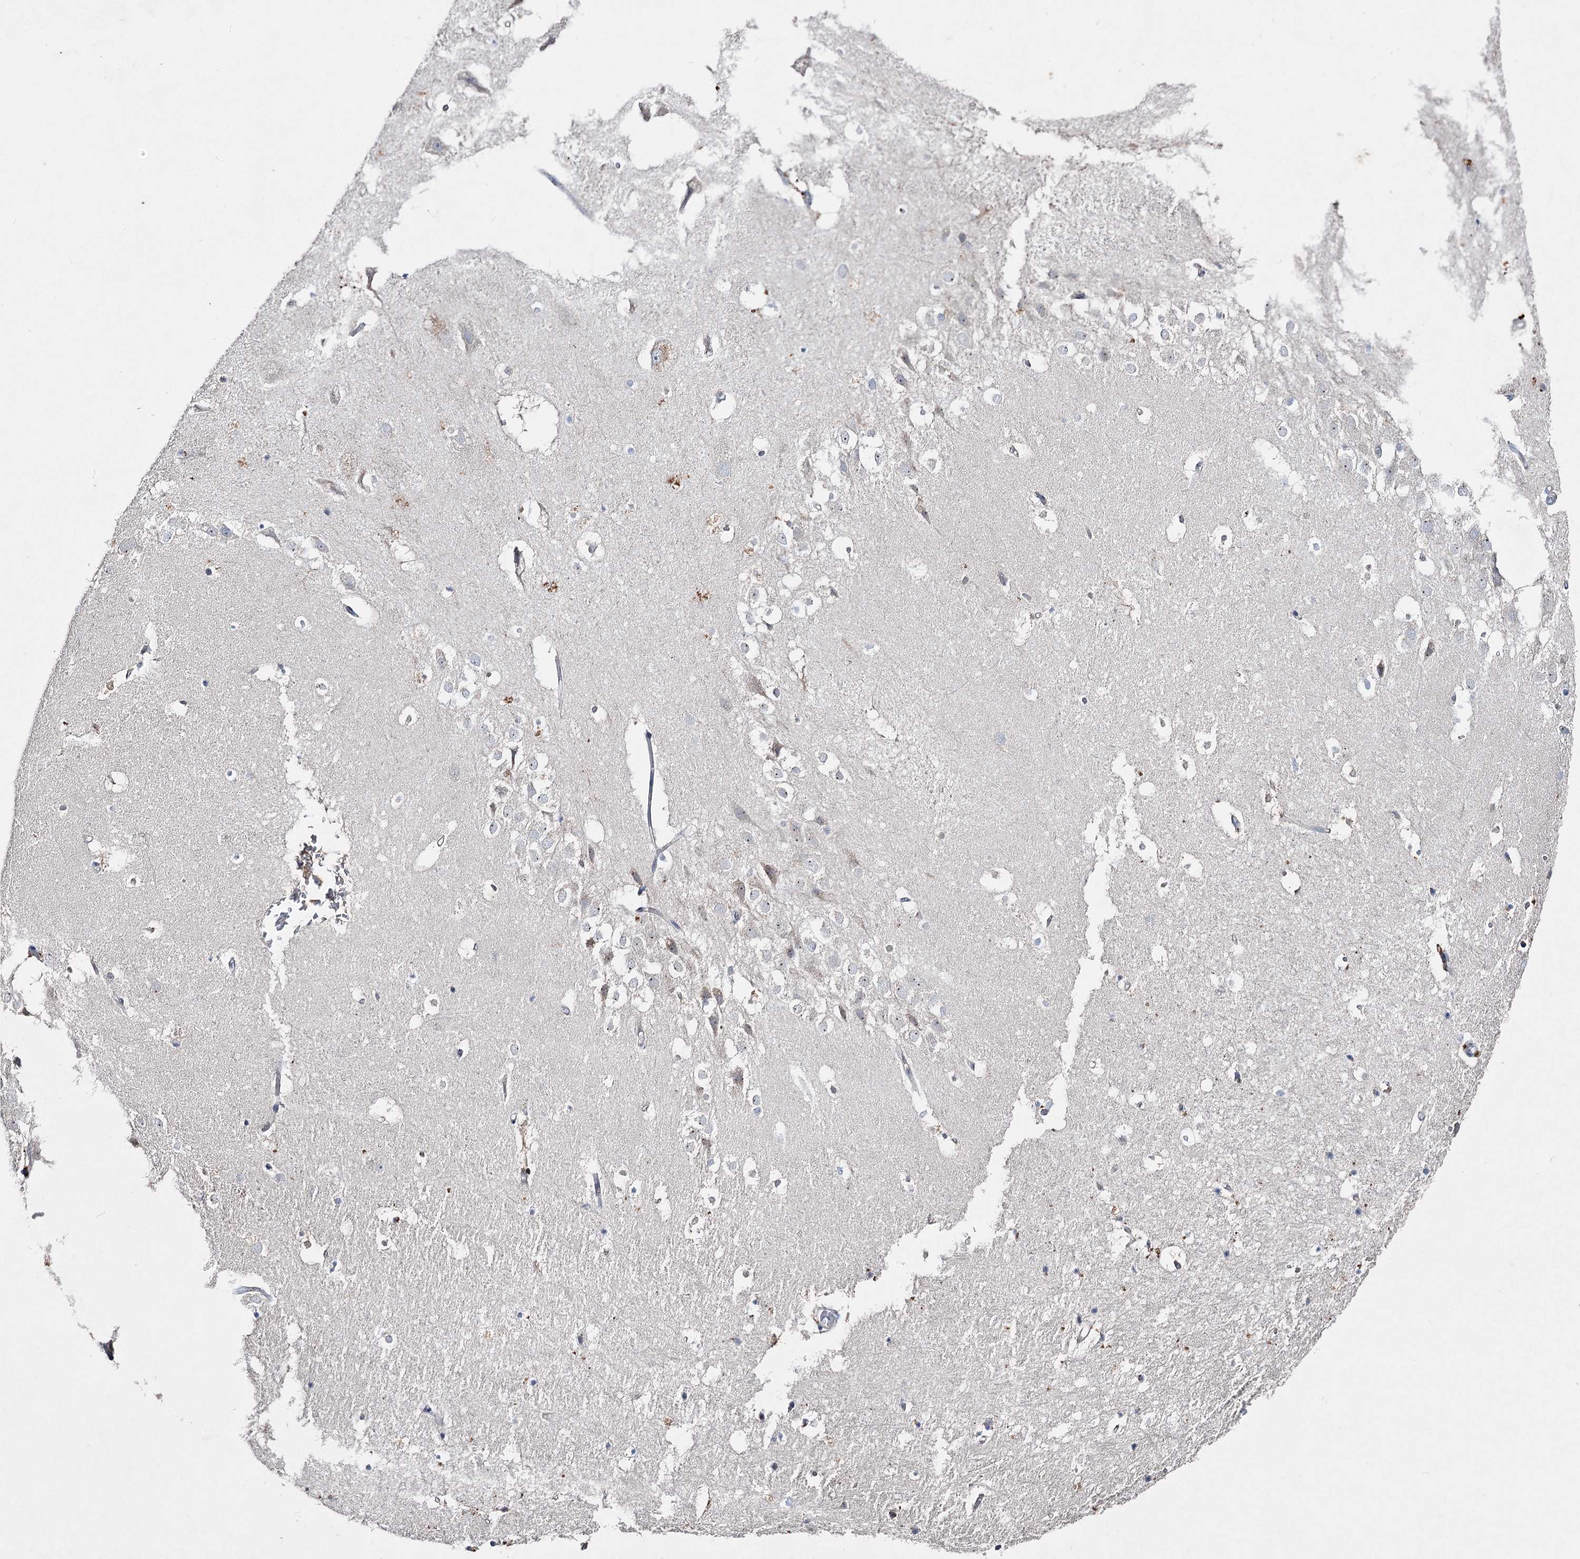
{"staining": {"intensity": "negative", "quantity": "none", "location": "none"}, "tissue": "hippocampus", "cell_type": "Glial cells", "image_type": "normal", "snomed": [{"axis": "morphology", "description": "Normal tissue, NOS"}, {"axis": "topography", "description": "Hippocampus"}], "caption": "A micrograph of hippocampus stained for a protein demonstrates no brown staining in glial cells.", "gene": "IL1RAP", "patient": {"sex": "female", "age": 52}}